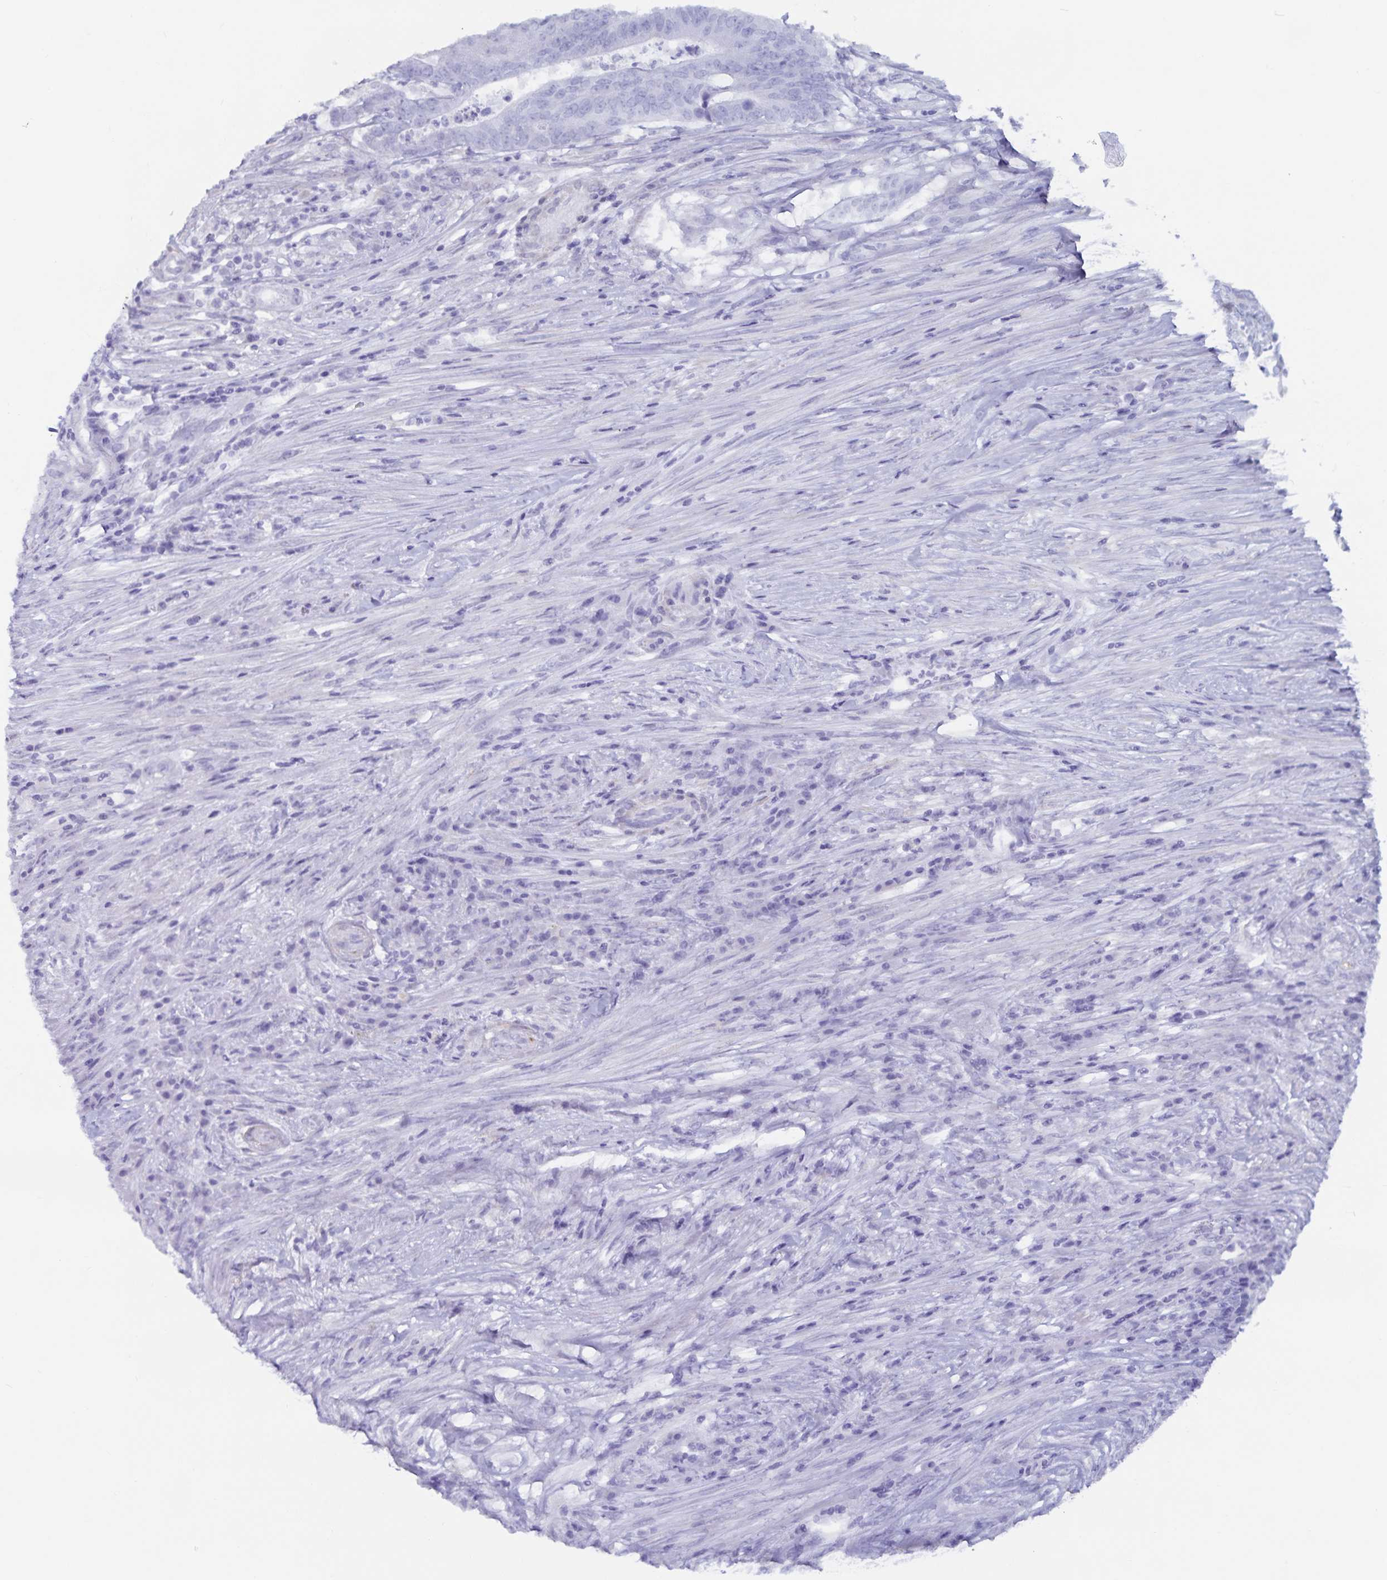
{"staining": {"intensity": "negative", "quantity": "none", "location": "none"}, "tissue": "colorectal cancer", "cell_type": "Tumor cells", "image_type": "cancer", "snomed": [{"axis": "morphology", "description": "Adenocarcinoma, NOS"}, {"axis": "topography", "description": "Colon"}], "caption": "Micrograph shows no significant protein positivity in tumor cells of colorectal adenocarcinoma. The staining is performed using DAB (3,3'-diaminobenzidine) brown chromogen with nuclei counter-stained in using hematoxylin.", "gene": "GPR137", "patient": {"sex": "female", "age": 43}}